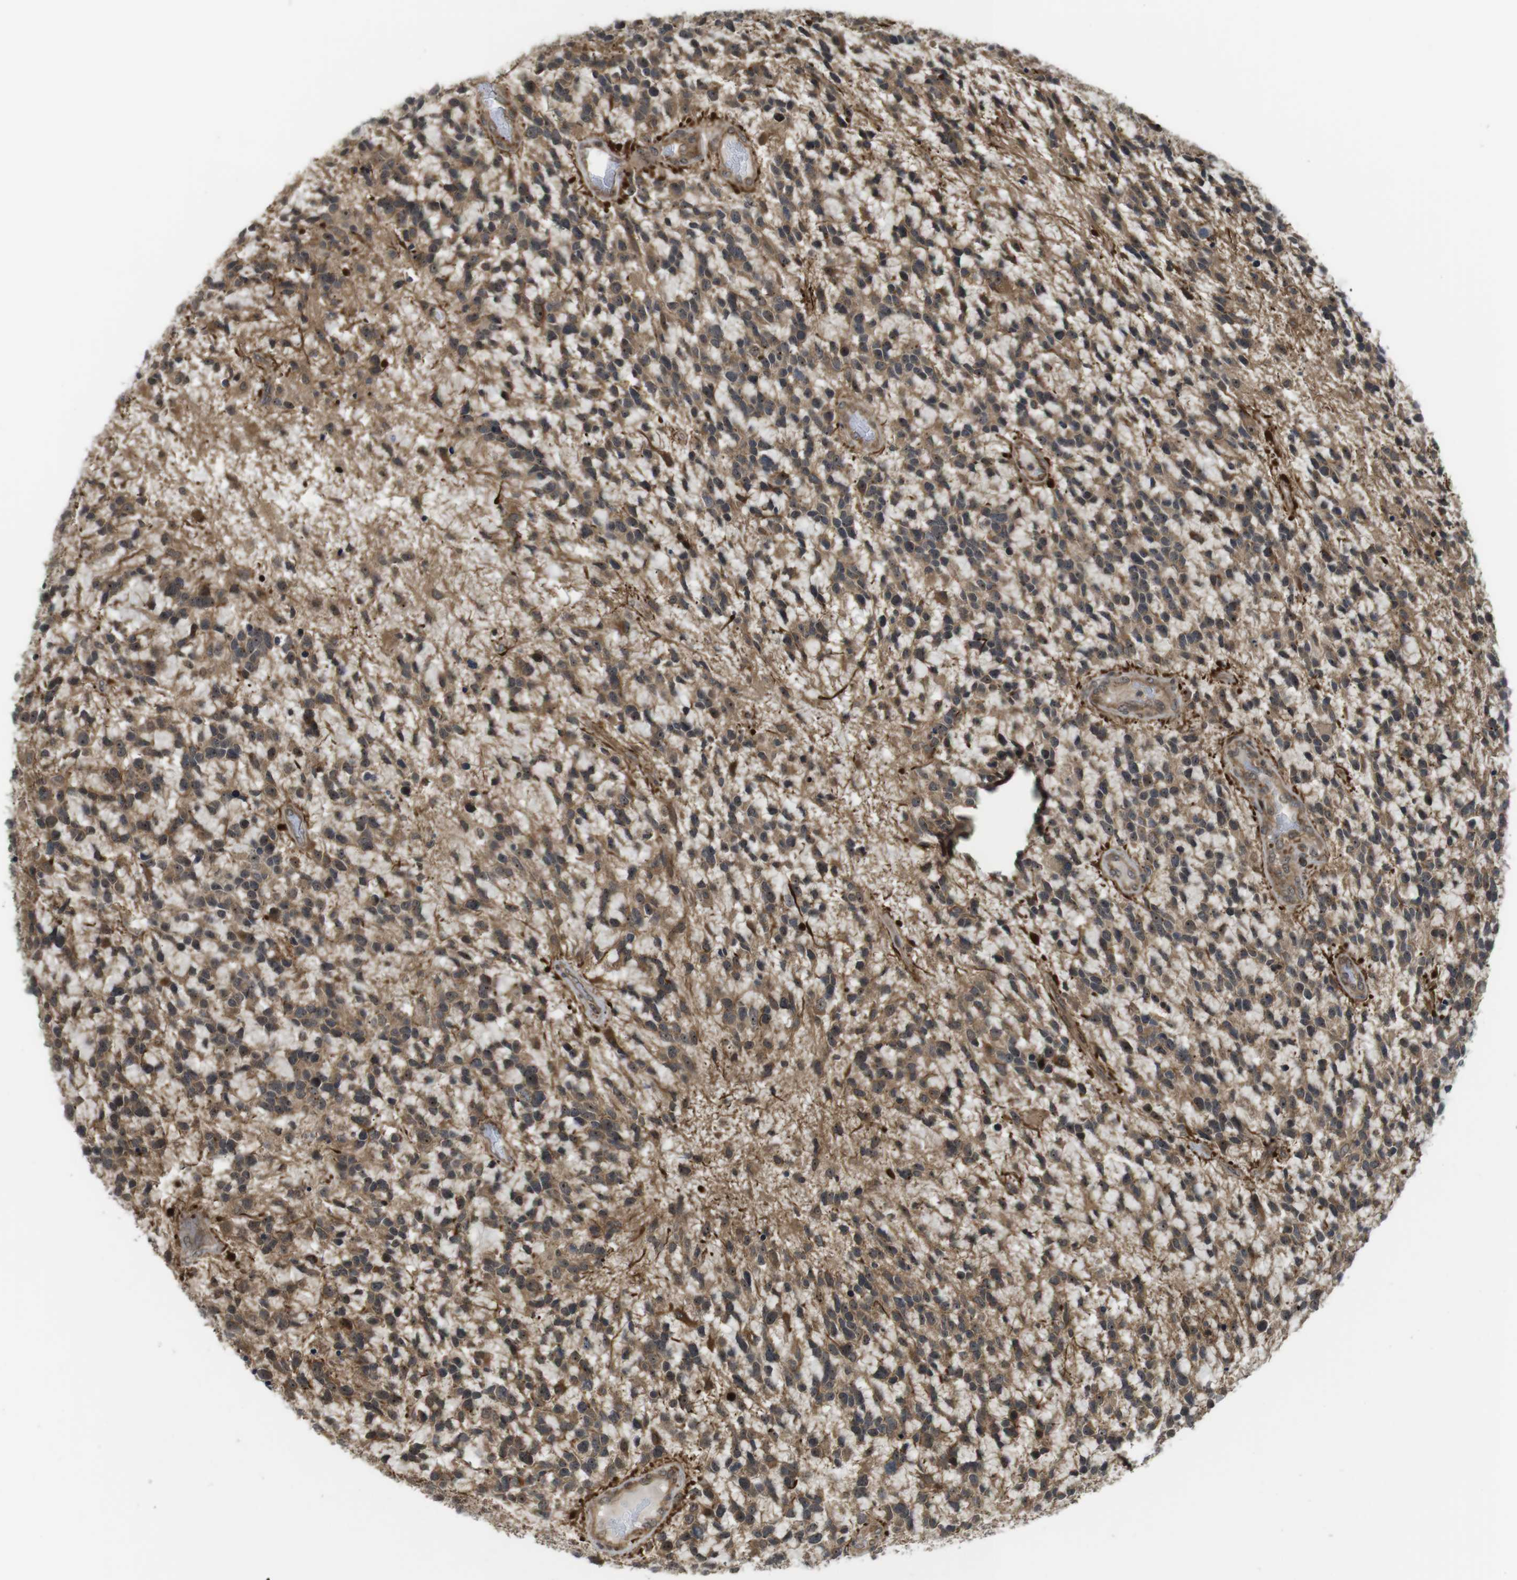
{"staining": {"intensity": "moderate", "quantity": ">75%", "location": "cytoplasmic/membranous"}, "tissue": "glioma", "cell_type": "Tumor cells", "image_type": "cancer", "snomed": [{"axis": "morphology", "description": "Glioma, malignant, High grade"}, {"axis": "topography", "description": "Brain"}], "caption": "Human glioma stained with a brown dye displays moderate cytoplasmic/membranous positive positivity in about >75% of tumor cells.", "gene": "CC2D1A", "patient": {"sex": "female", "age": 58}}